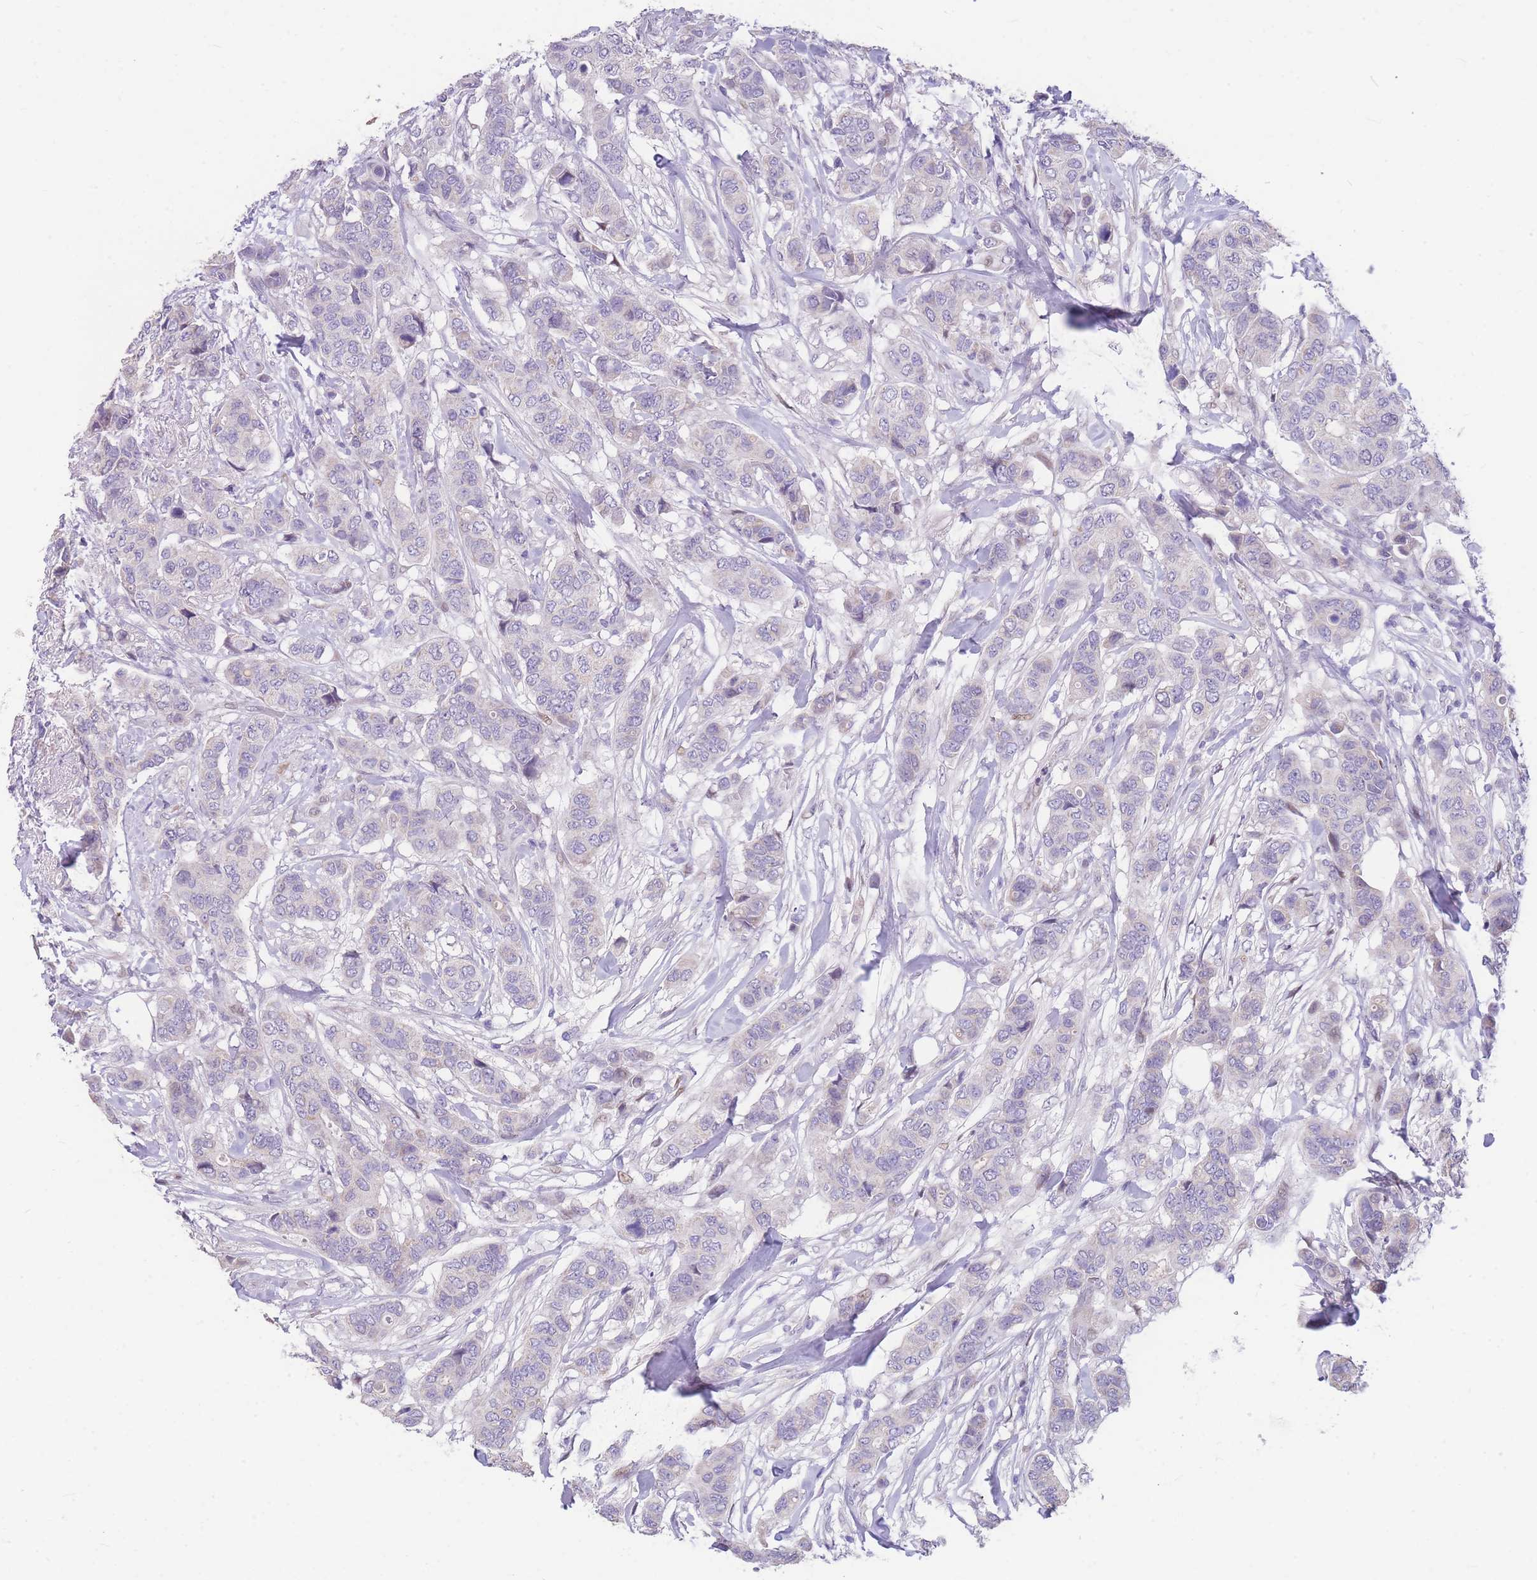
{"staining": {"intensity": "negative", "quantity": "none", "location": "none"}, "tissue": "breast cancer", "cell_type": "Tumor cells", "image_type": "cancer", "snomed": [{"axis": "morphology", "description": "Lobular carcinoma"}, {"axis": "topography", "description": "Breast"}], "caption": "A histopathology image of human breast cancer (lobular carcinoma) is negative for staining in tumor cells.", "gene": "SHCBP1", "patient": {"sex": "female", "age": 51}}